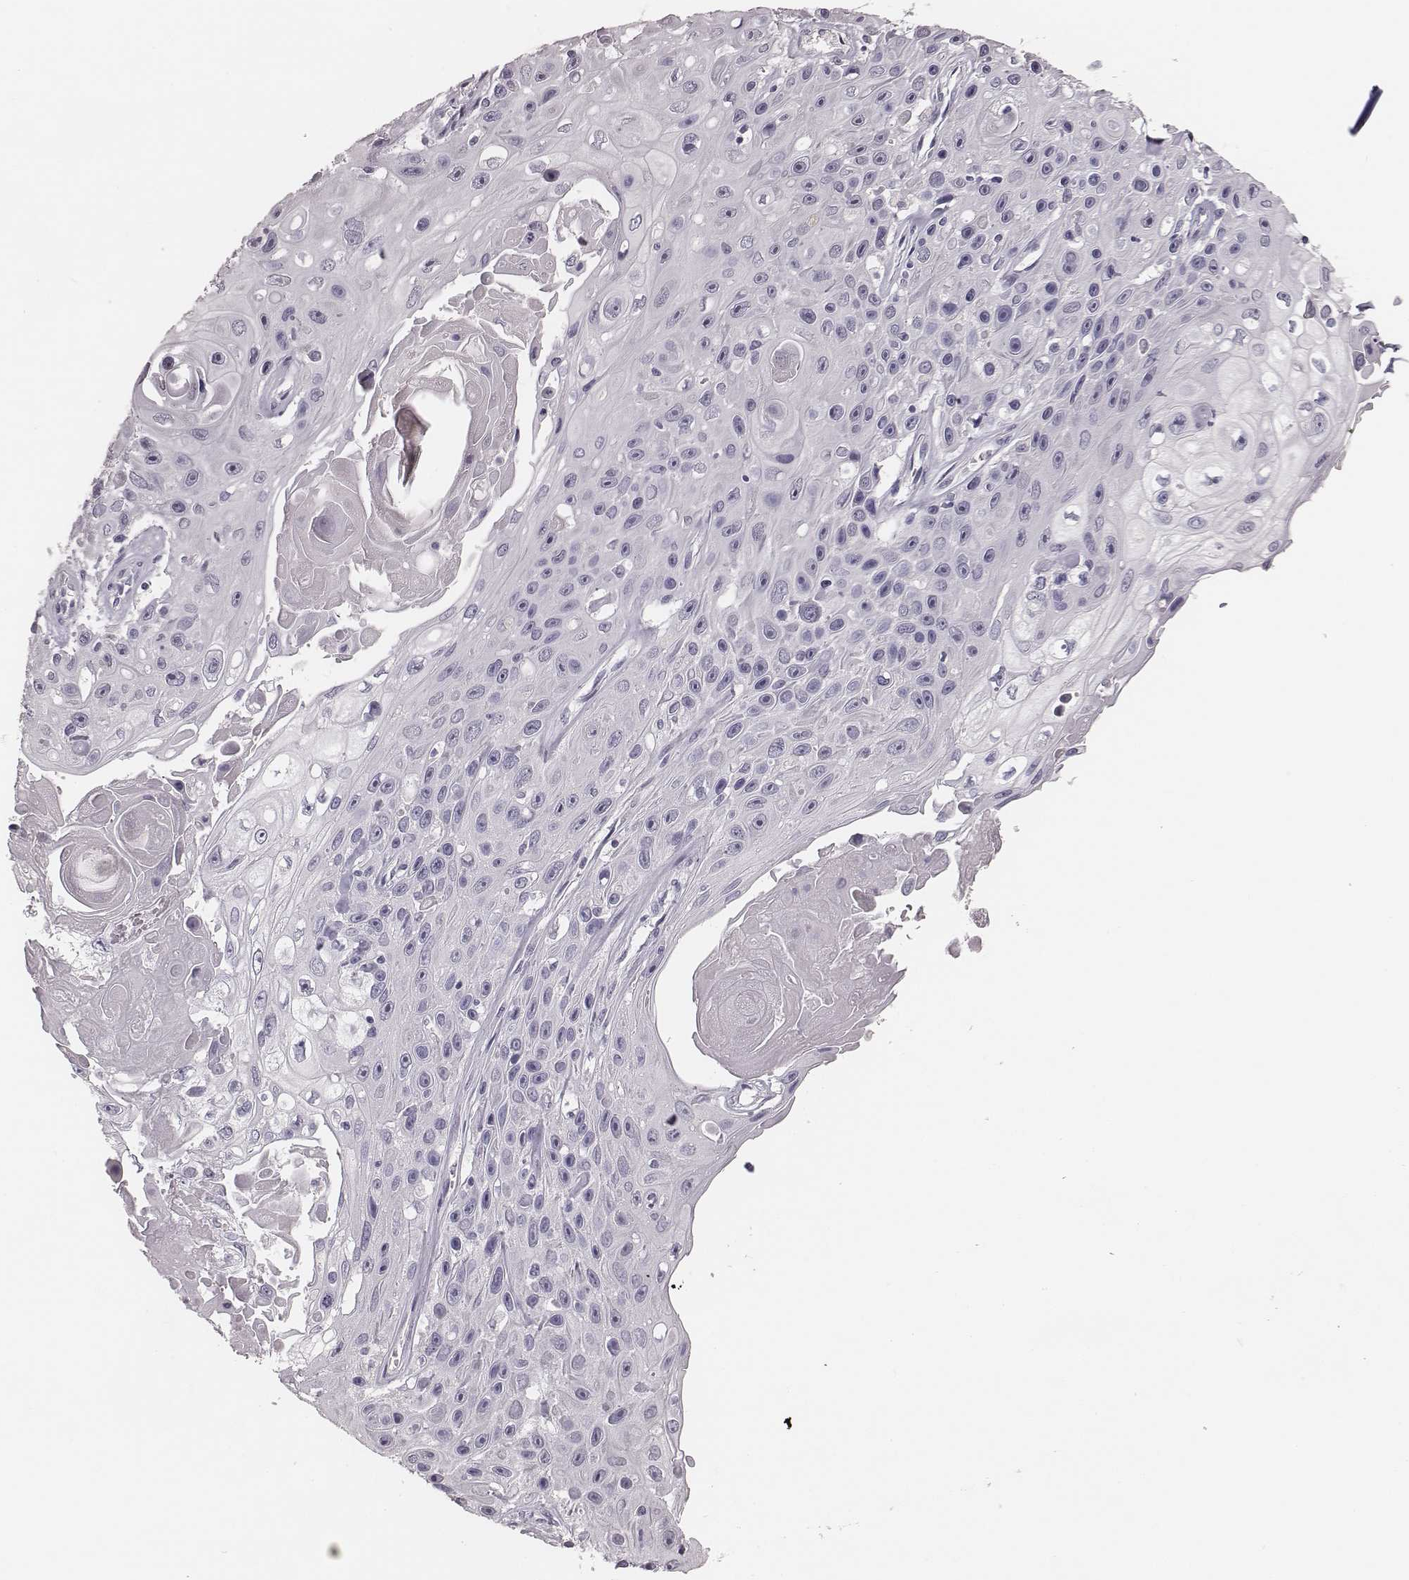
{"staining": {"intensity": "negative", "quantity": "none", "location": "none"}, "tissue": "skin cancer", "cell_type": "Tumor cells", "image_type": "cancer", "snomed": [{"axis": "morphology", "description": "Squamous cell carcinoma, NOS"}, {"axis": "topography", "description": "Skin"}], "caption": "Skin cancer stained for a protein using immunohistochemistry reveals no staining tumor cells.", "gene": "MYH6", "patient": {"sex": "male", "age": 82}}